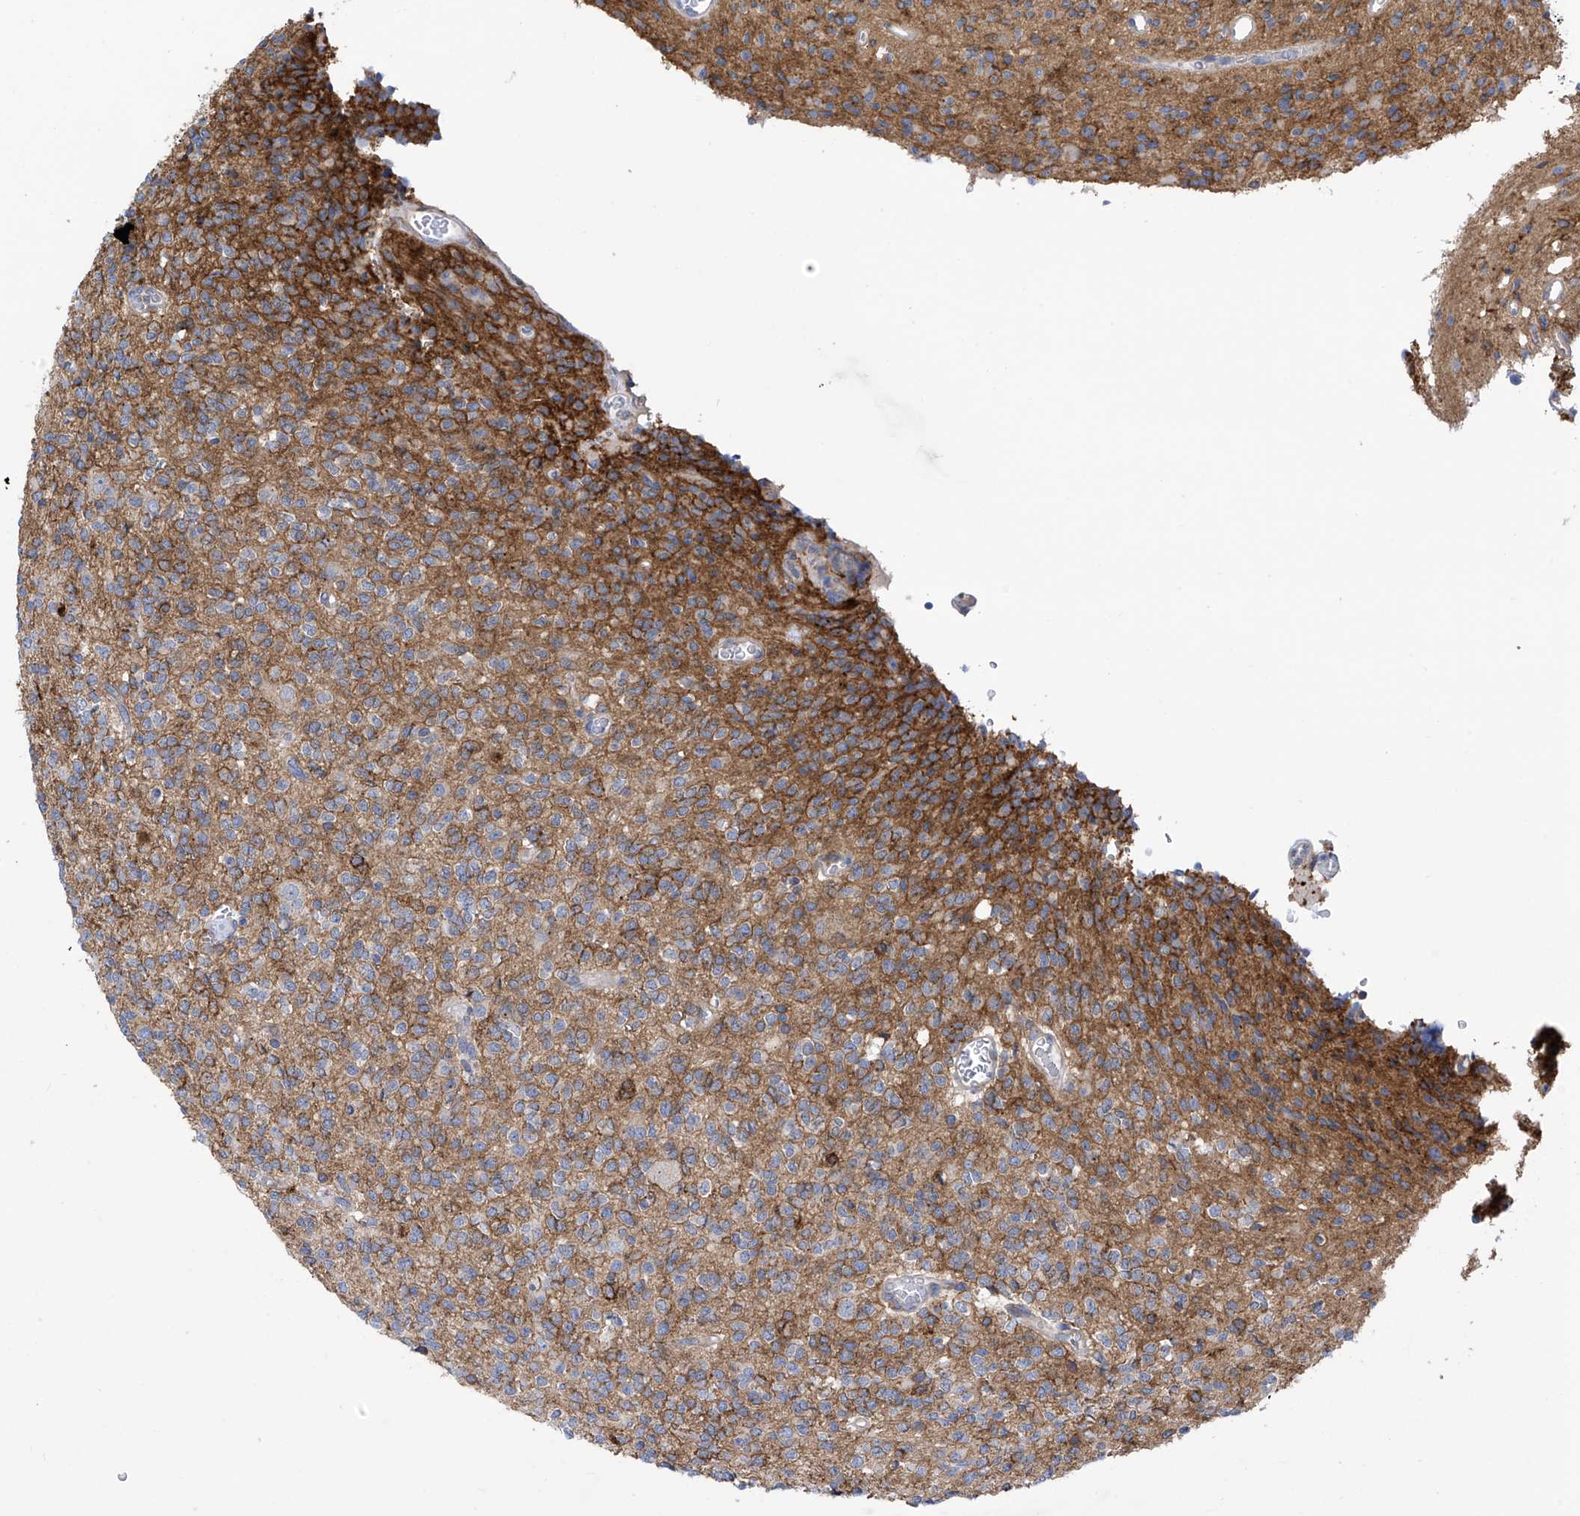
{"staining": {"intensity": "moderate", "quantity": "<25%", "location": "cytoplasmic/membranous"}, "tissue": "glioma", "cell_type": "Tumor cells", "image_type": "cancer", "snomed": [{"axis": "morphology", "description": "Glioma, malignant, High grade"}, {"axis": "topography", "description": "Brain"}], "caption": "There is low levels of moderate cytoplasmic/membranous expression in tumor cells of high-grade glioma (malignant), as demonstrated by immunohistochemical staining (brown color).", "gene": "P2RX7", "patient": {"sex": "male", "age": 34}}